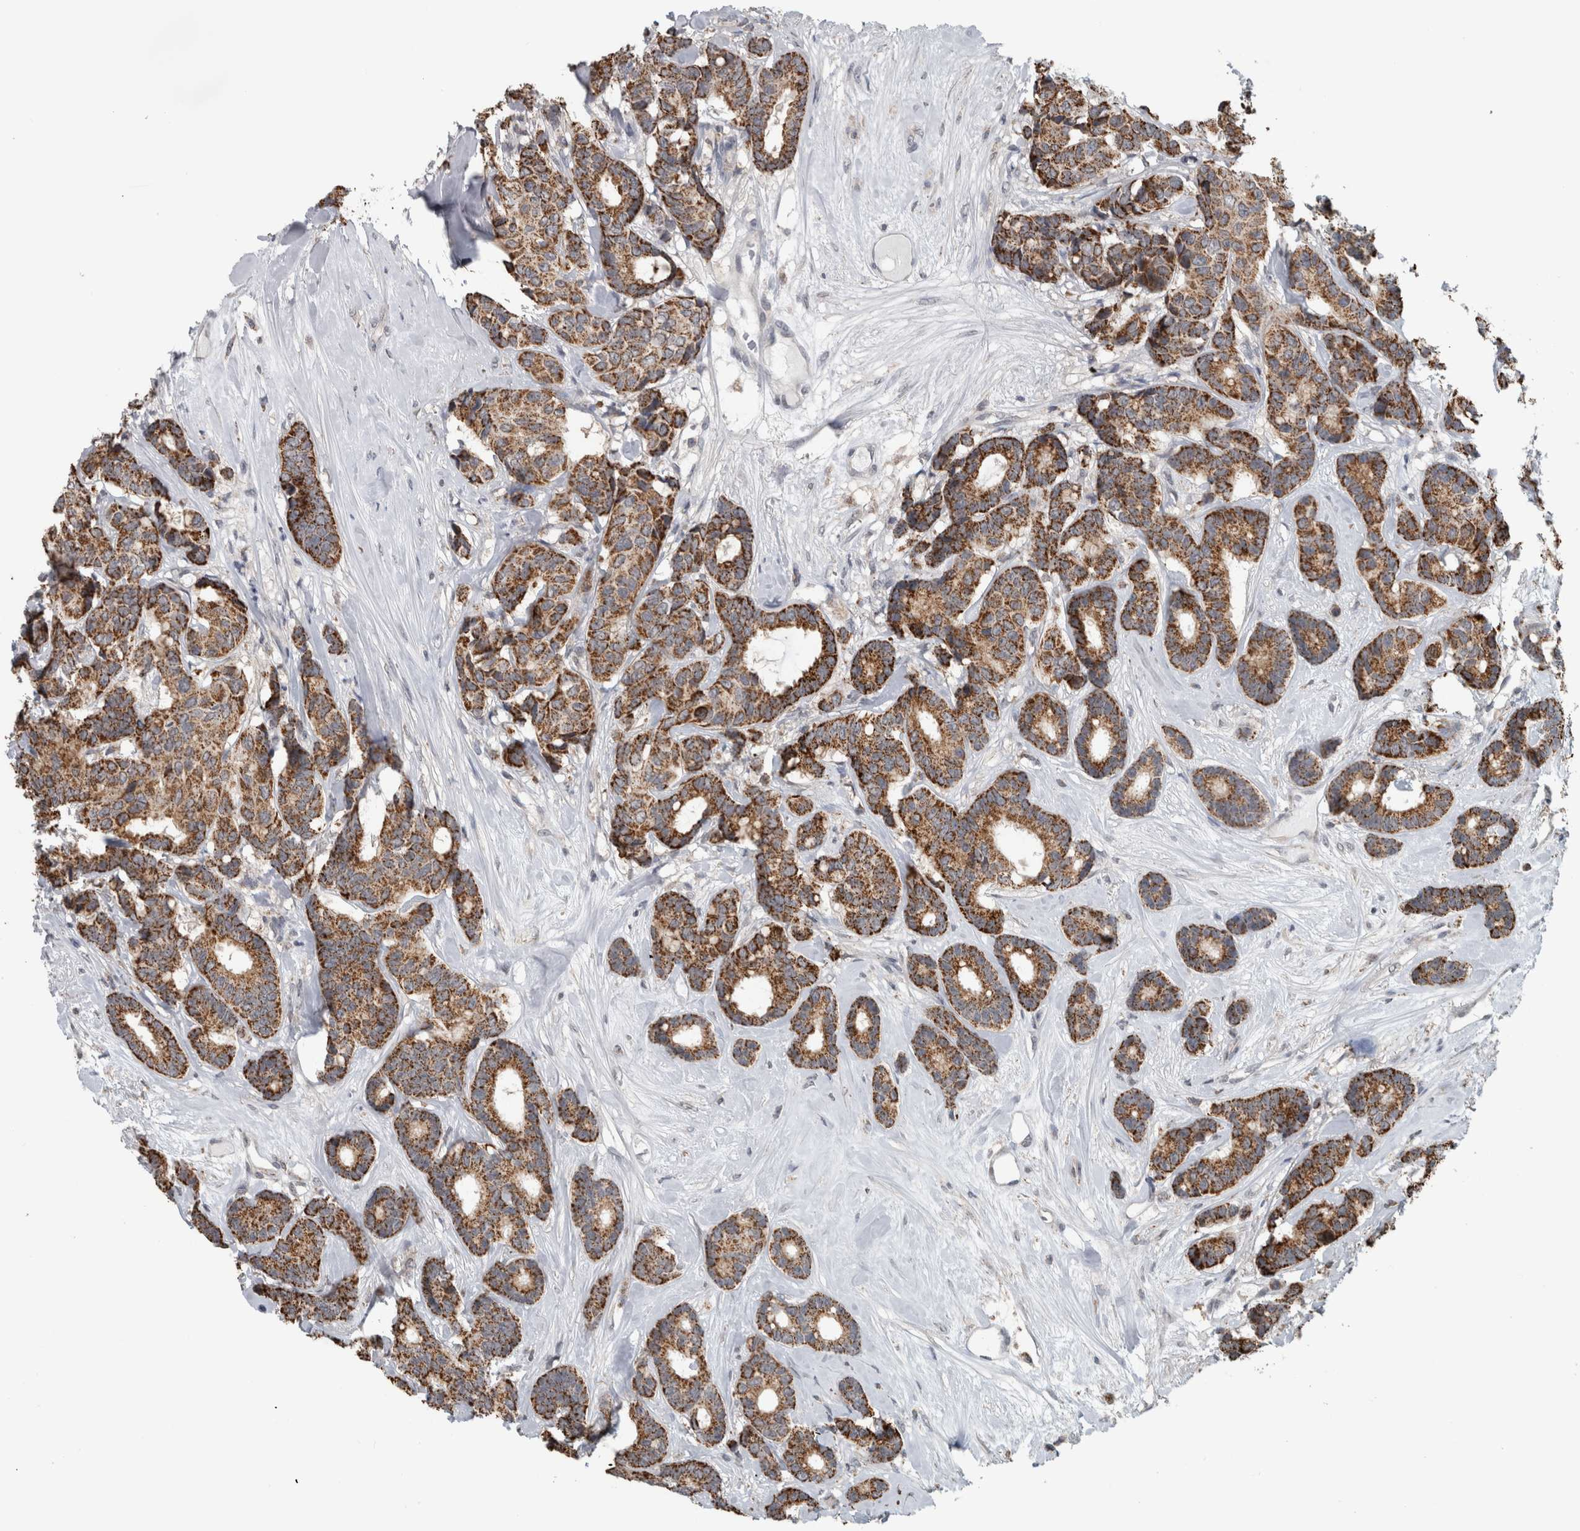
{"staining": {"intensity": "strong", "quantity": ">75%", "location": "cytoplasmic/membranous"}, "tissue": "breast cancer", "cell_type": "Tumor cells", "image_type": "cancer", "snomed": [{"axis": "morphology", "description": "Duct carcinoma"}, {"axis": "topography", "description": "Breast"}], "caption": "Breast invasive ductal carcinoma was stained to show a protein in brown. There is high levels of strong cytoplasmic/membranous positivity in approximately >75% of tumor cells. (DAB (3,3'-diaminobenzidine) = brown stain, brightfield microscopy at high magnification).", "gene": "ACSF2", "patient": {"sex": "female", "age": 87}}